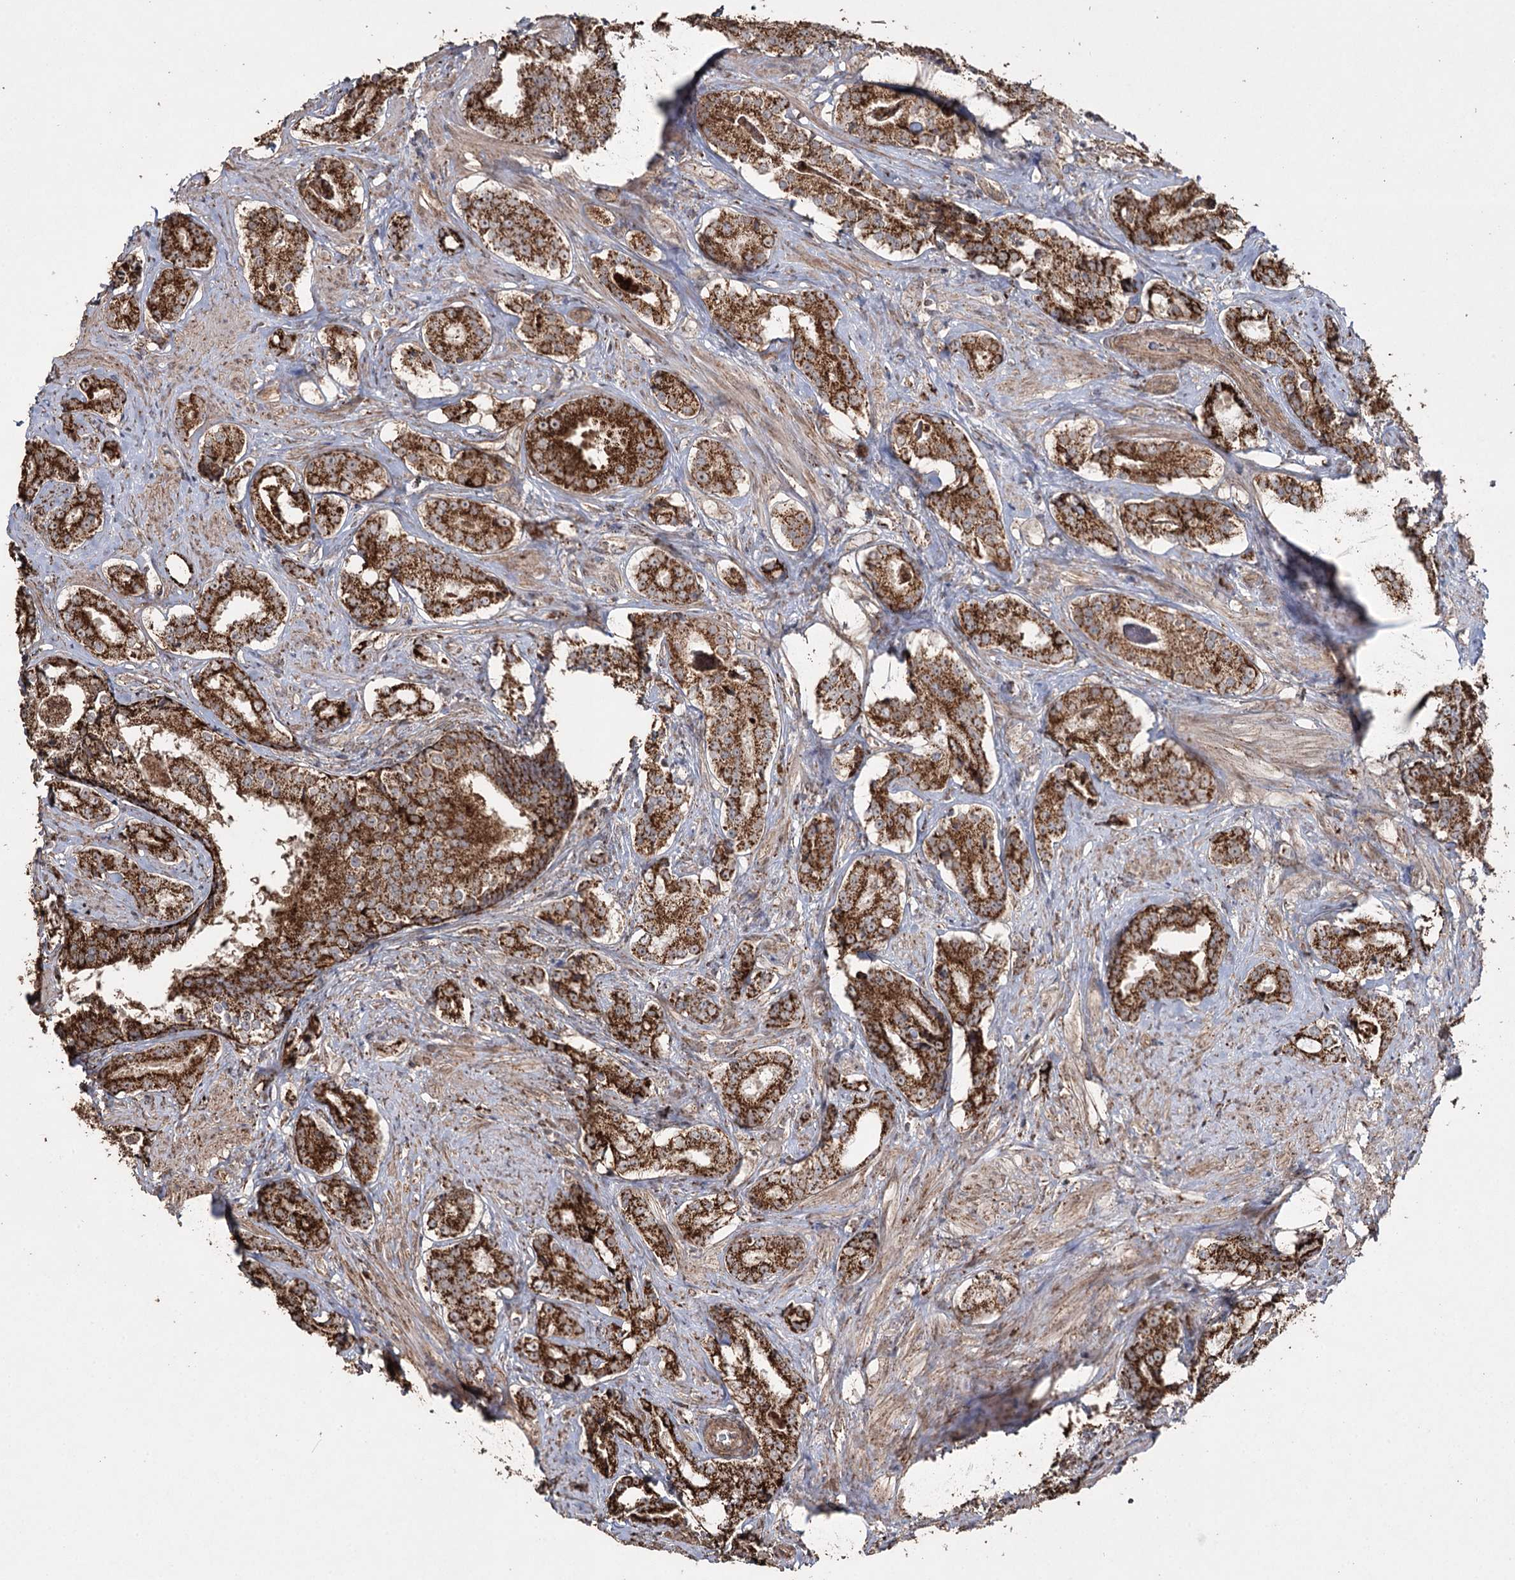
{"staining": {"intensity": "strong", "quantity": ">75%", "location": "cytoplasmic/membranous"}, "tissue": "prostate cancer", "cell_type": "Tumor cells", "image_type": "cancer", "snomed": [{"axis": "morphology", "description": "Adenocarcinoma, High grade"}, {"axis": "topography", "description": "Prostate"}], "caption": "About >75% of tumor cells in human prostate cancer display strong cytoplasmic/membranous protein staining as visualized by brown immunohistochemical staining.", "gene": "SLF2", "patient": {"sex": "male", "age": 58}}